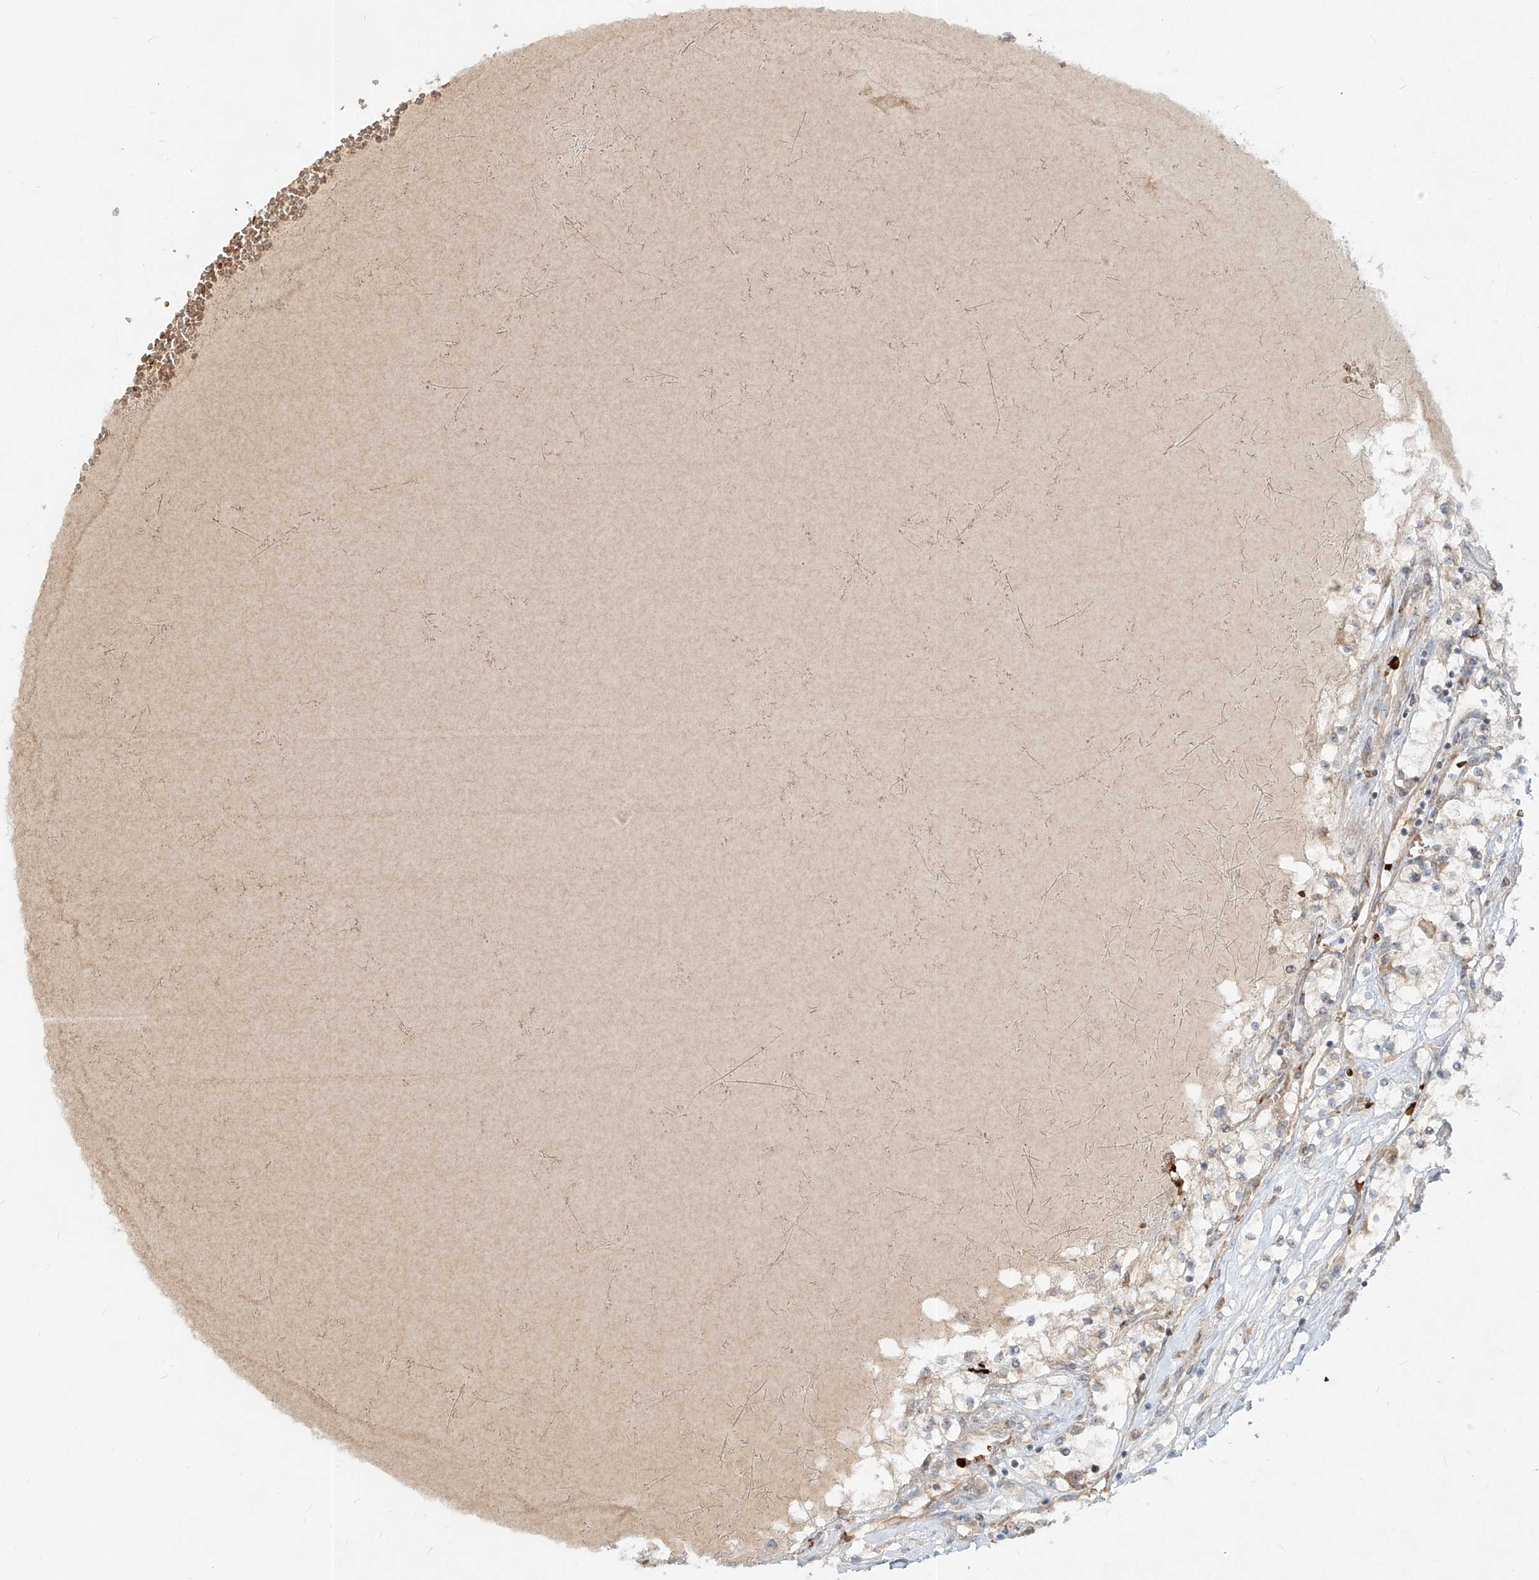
{"staining": {"intensity": "negative", "quantity": "none", "location": "none"}, "tissue": "renal cancer", "cell_type": "Tumor cells", "image_type": "cancer", "snomed": [{"axis": "morphology", "description": "Normal tissue, NOS"}, {"axis": "morphology", "description": "Adenocarcinoma, NOS"}, {"axis": "topography", "description": "Kidney"}], "caption": "Histopathology image shows no significant protein positivity in tumor cells of renal cancer.", "gene": "FGD2", "patient": {"sex": "male", "age": 68}}